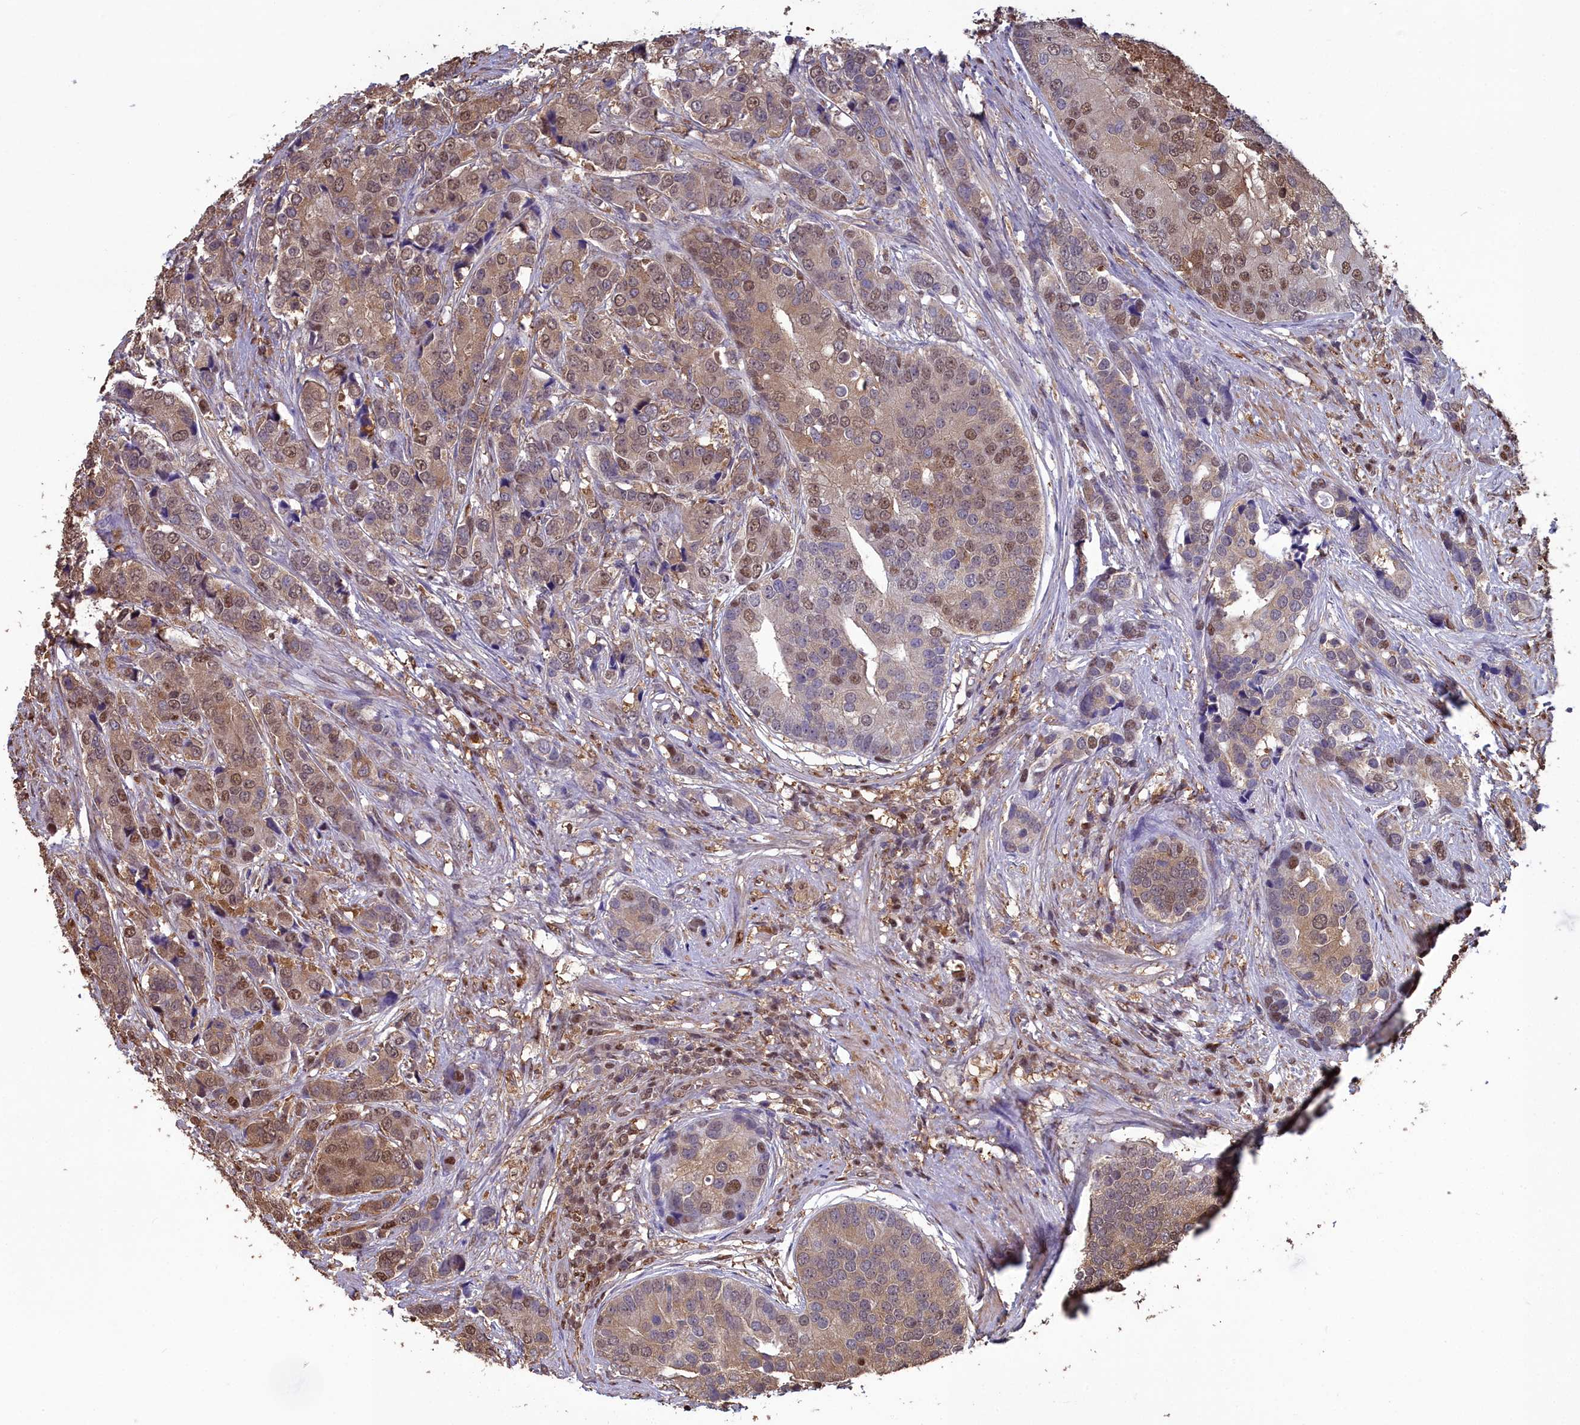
{"staining": {"intensity": "moderate", "quantity": ">75%", "location": "cytoplasmic/membranous,nuclear"}, "tissue": "prostate cancer", "cell_type": "Tumor cells", "image_type": "cancer", "snomed": [{"axis": "morphology", "description": "Adenocarcinoma, High grade"}, {"axis": "topography", "description": "Prostate"}], "caption": "A high-resolution histopathology image shows immunohistochemistry (IHC) staining of prostate high-grade adenocarcinoma, which shows moderate cytoplasmic/membranous and nuclear positivity in about >75% of tumor cells. Immunohistochemistry stains the protein of interest in brown and the nuclei are stained blue.", "gene": "GAPDH", "patient": {"sex": "male", "age": 62}}